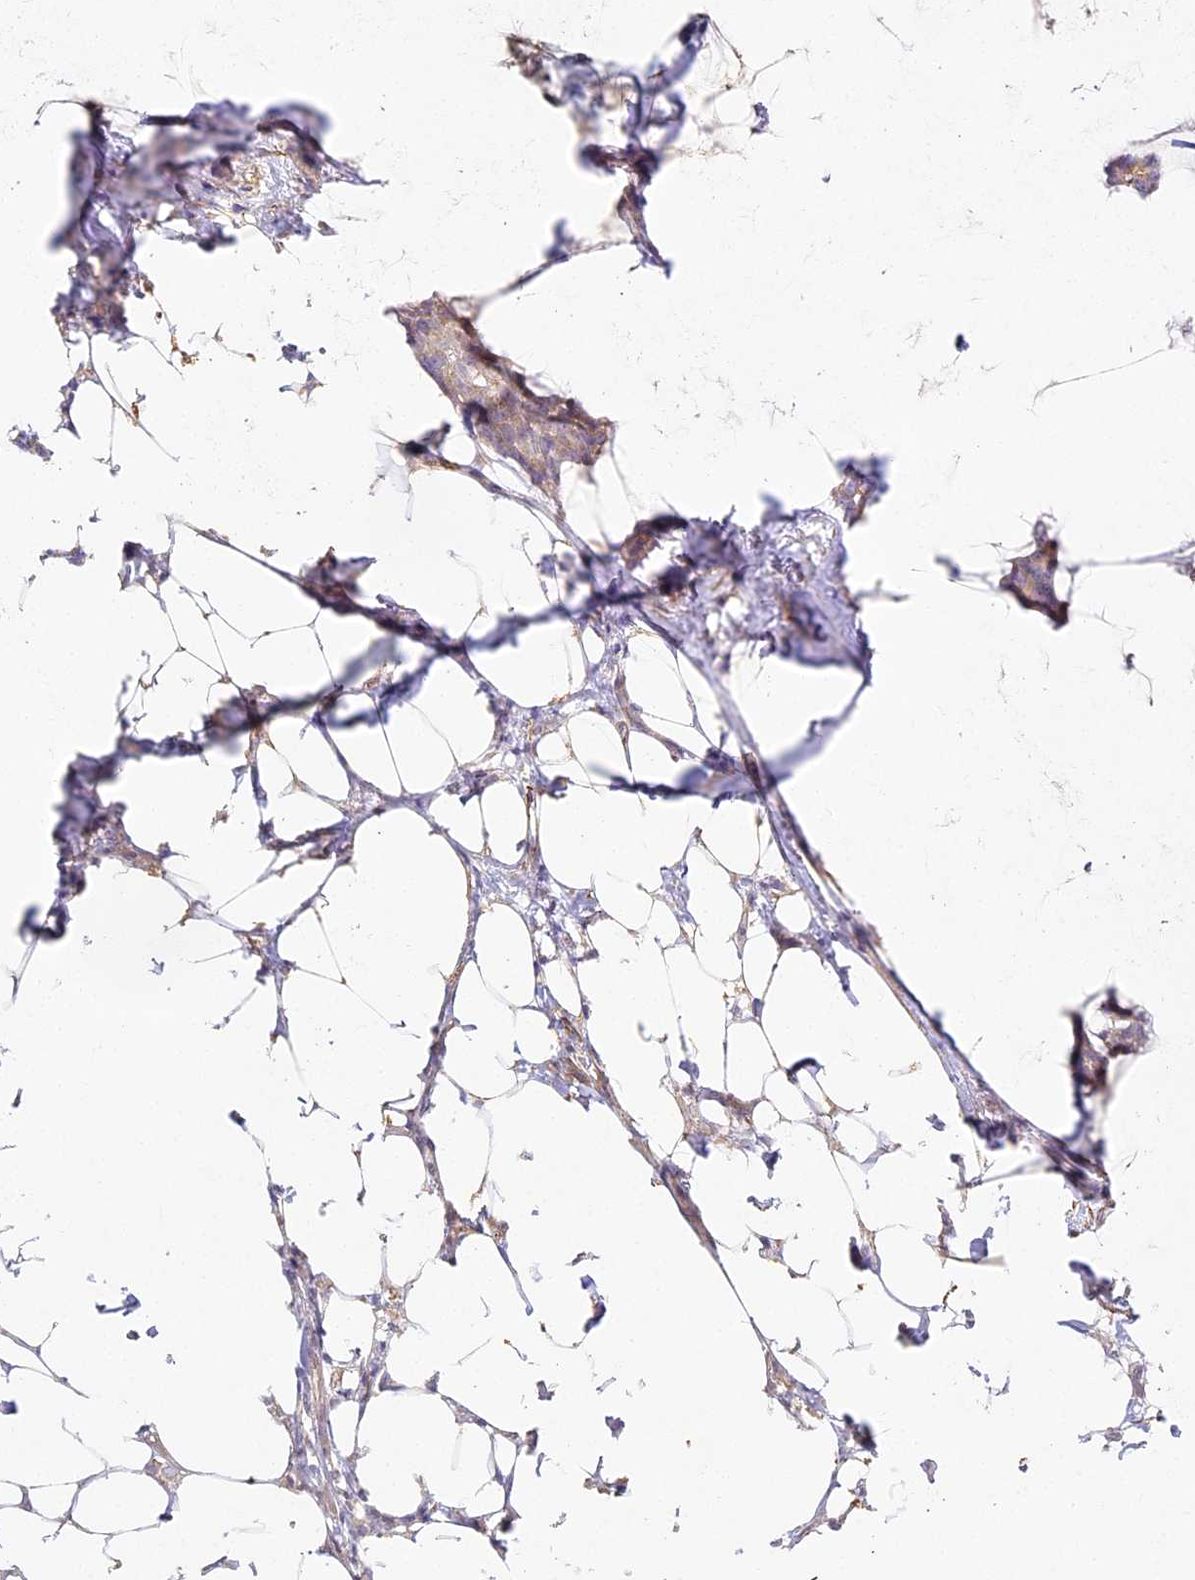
{"staining": {"intensity": "weak", "quantity": "25%-75%", "location": "cytoplasmic/membranous"}, "tissue": "breast cancer", "cell_type": "Tumor cells", "image_type": "cancer", "snomed": [{"axis": "morphology", "description": "Duct carcinoma"}, {"axis": "topography", "description": "Breast"}], "caption": "Immunohistochemistry (DAB) staining of human breast cancer (infiltrating ductal carcinoma) demonstrates weak cytoplasmic/membranous protein positivity in about 25%-75% of tumor cells.", "gene": "MED28", "patient": {"sex": "female", "age": 93}}